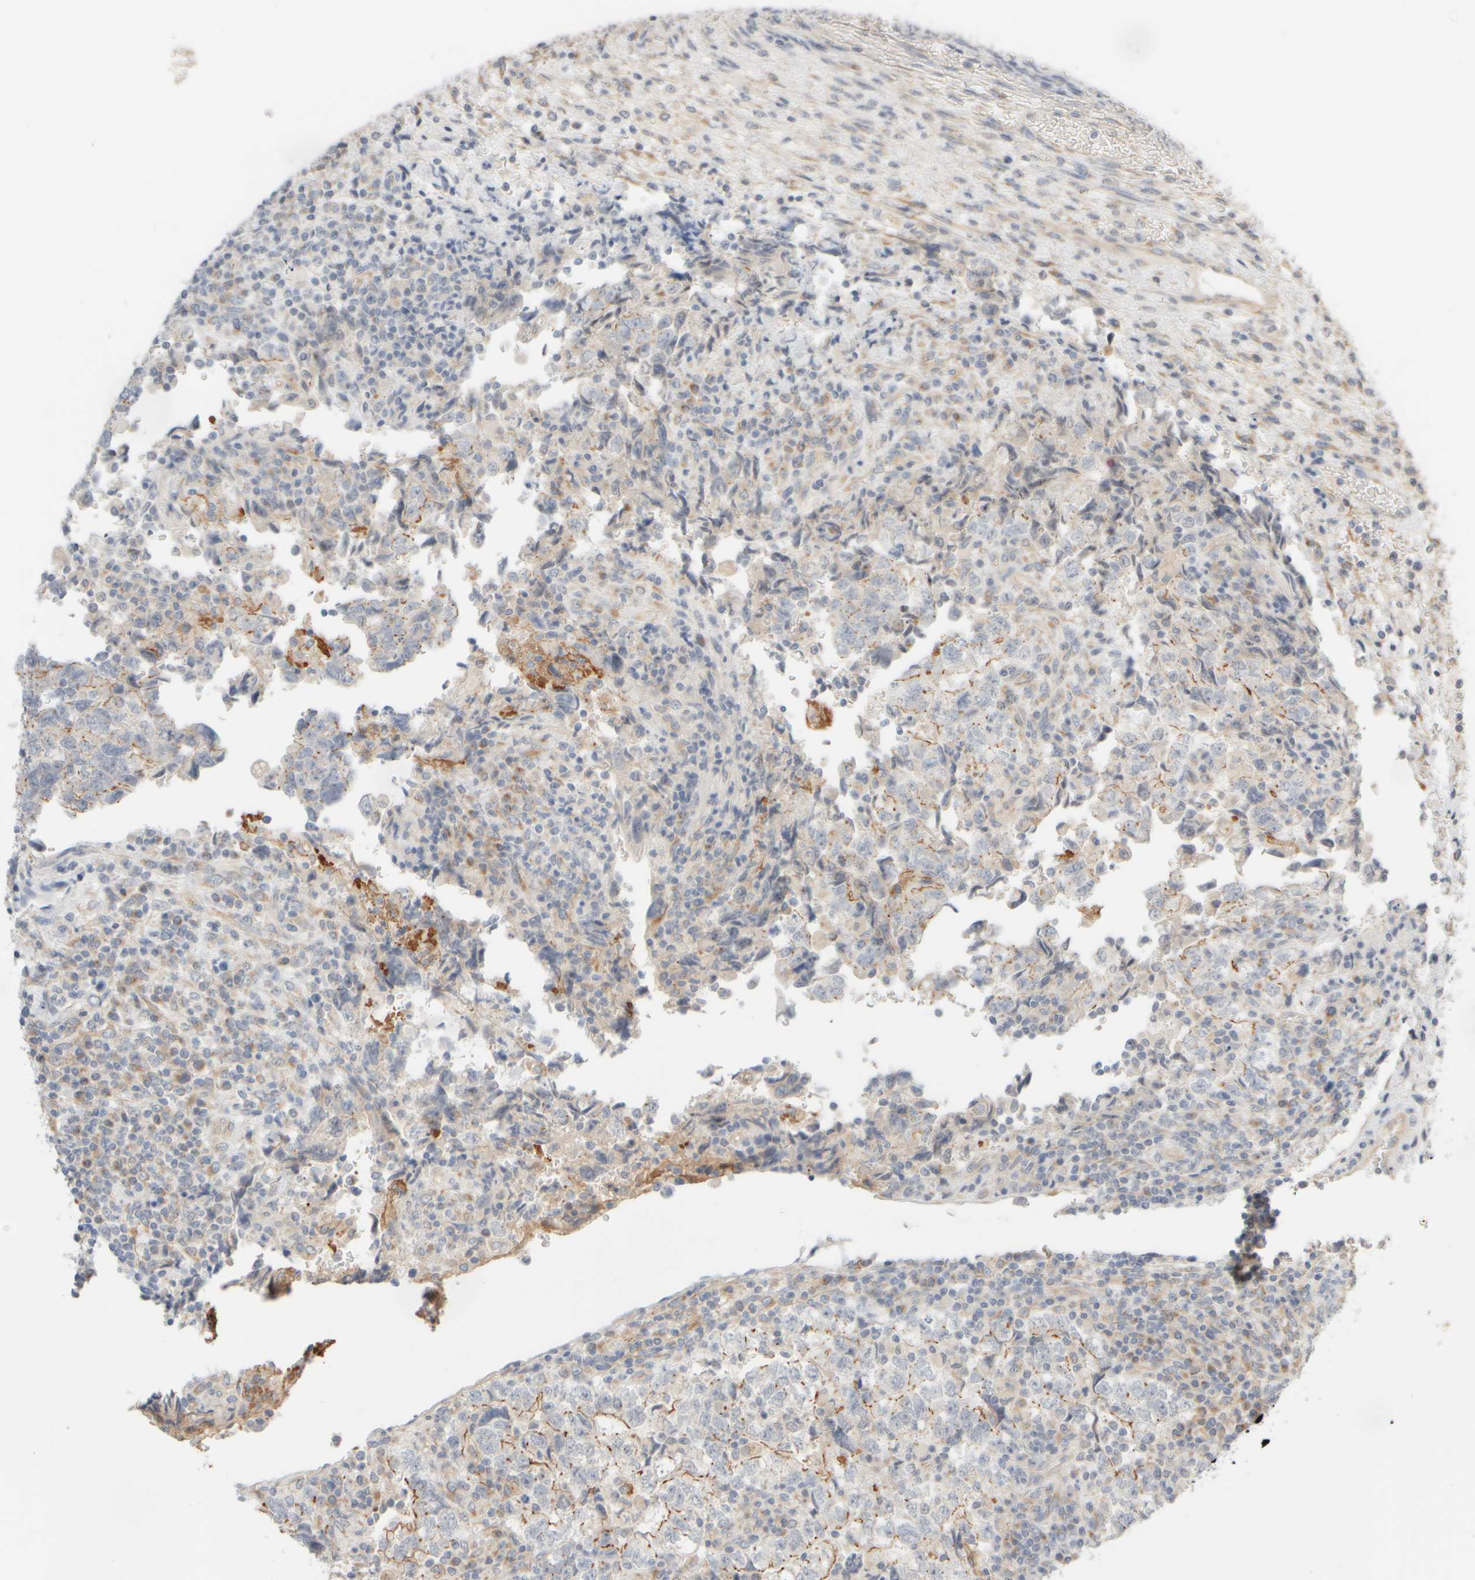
{"staining": {"intensity": "moderate", "quantity": "<25%", "location": "cytoplasmic/membranous"}, "tissue": "testis cancer", "cell_type": "Tumor cells", "image_type": "cancer", "snomed": [{"axis": "morphology", "description": "Normal tissue, NOS"}, {"axis": "morphology", "description": "Carcinoma, Embryonal, NOS"}, {"axis": "topography", "description": "Testis"}], "caption": "Testis embryonal carcinoma stained with IHC demonstrates moderate cytoplasmic/membranous staining in approximately <25% of tumor cells. (Stains: DAB in brown, nuclei in blue, Microscopy: brightfield microscopy at high magnification).", "gene": "GOPC", "patient": {"sex": "male", "age": 36}}